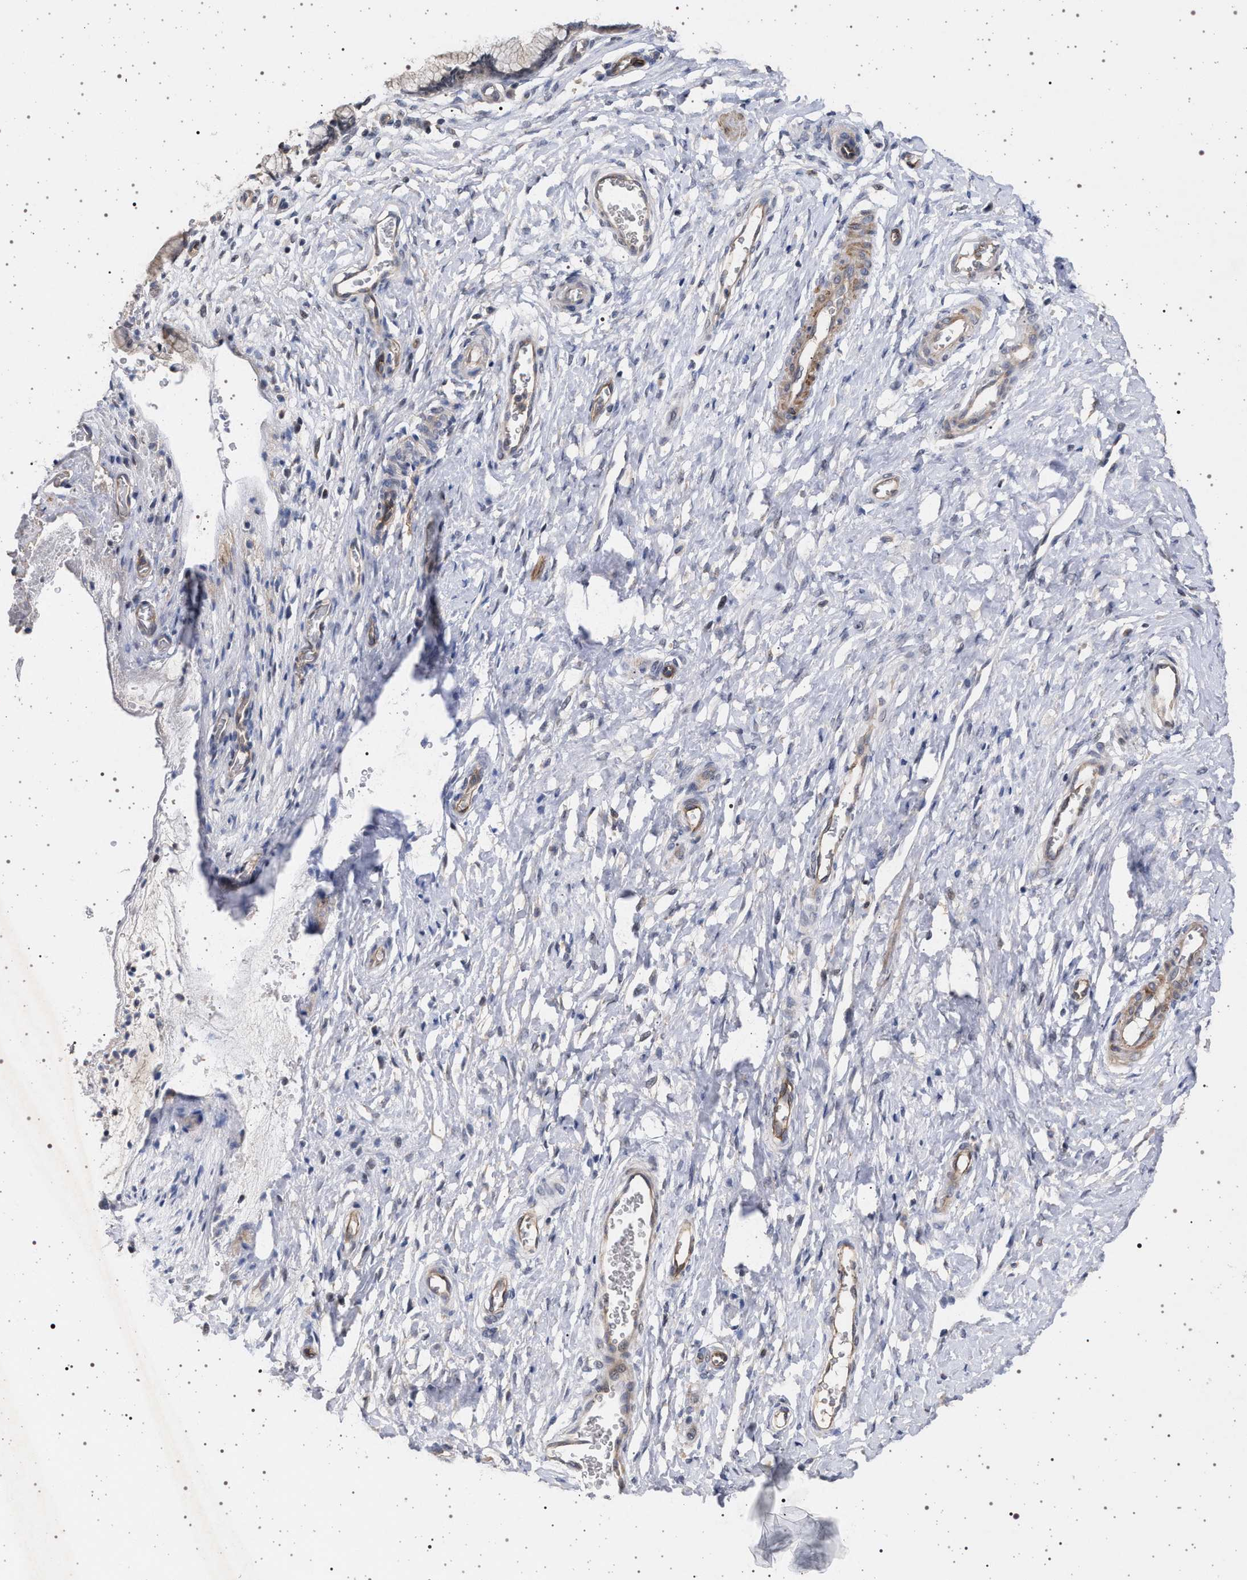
{"staining": {"intensity": "weak", "quantity": "25%-75%", "location": "cytoplasmic/membranous"}, "tissue": "cervix", "cell_type": "Glandular cells", "image_type": "normal", "snomed": [{"axis": "morphology", "description": "Normal tissue, NOS"}, {"axis": "topography", "description": "Cervix"}], "caption": "Protein expression analysis of benign cervix displays weak cytoplasmic/membranous positivity in approximately 25%-75% of glandular cells.", "gene": "RBM48", "patient": {"sex": "female", "age": 55}}